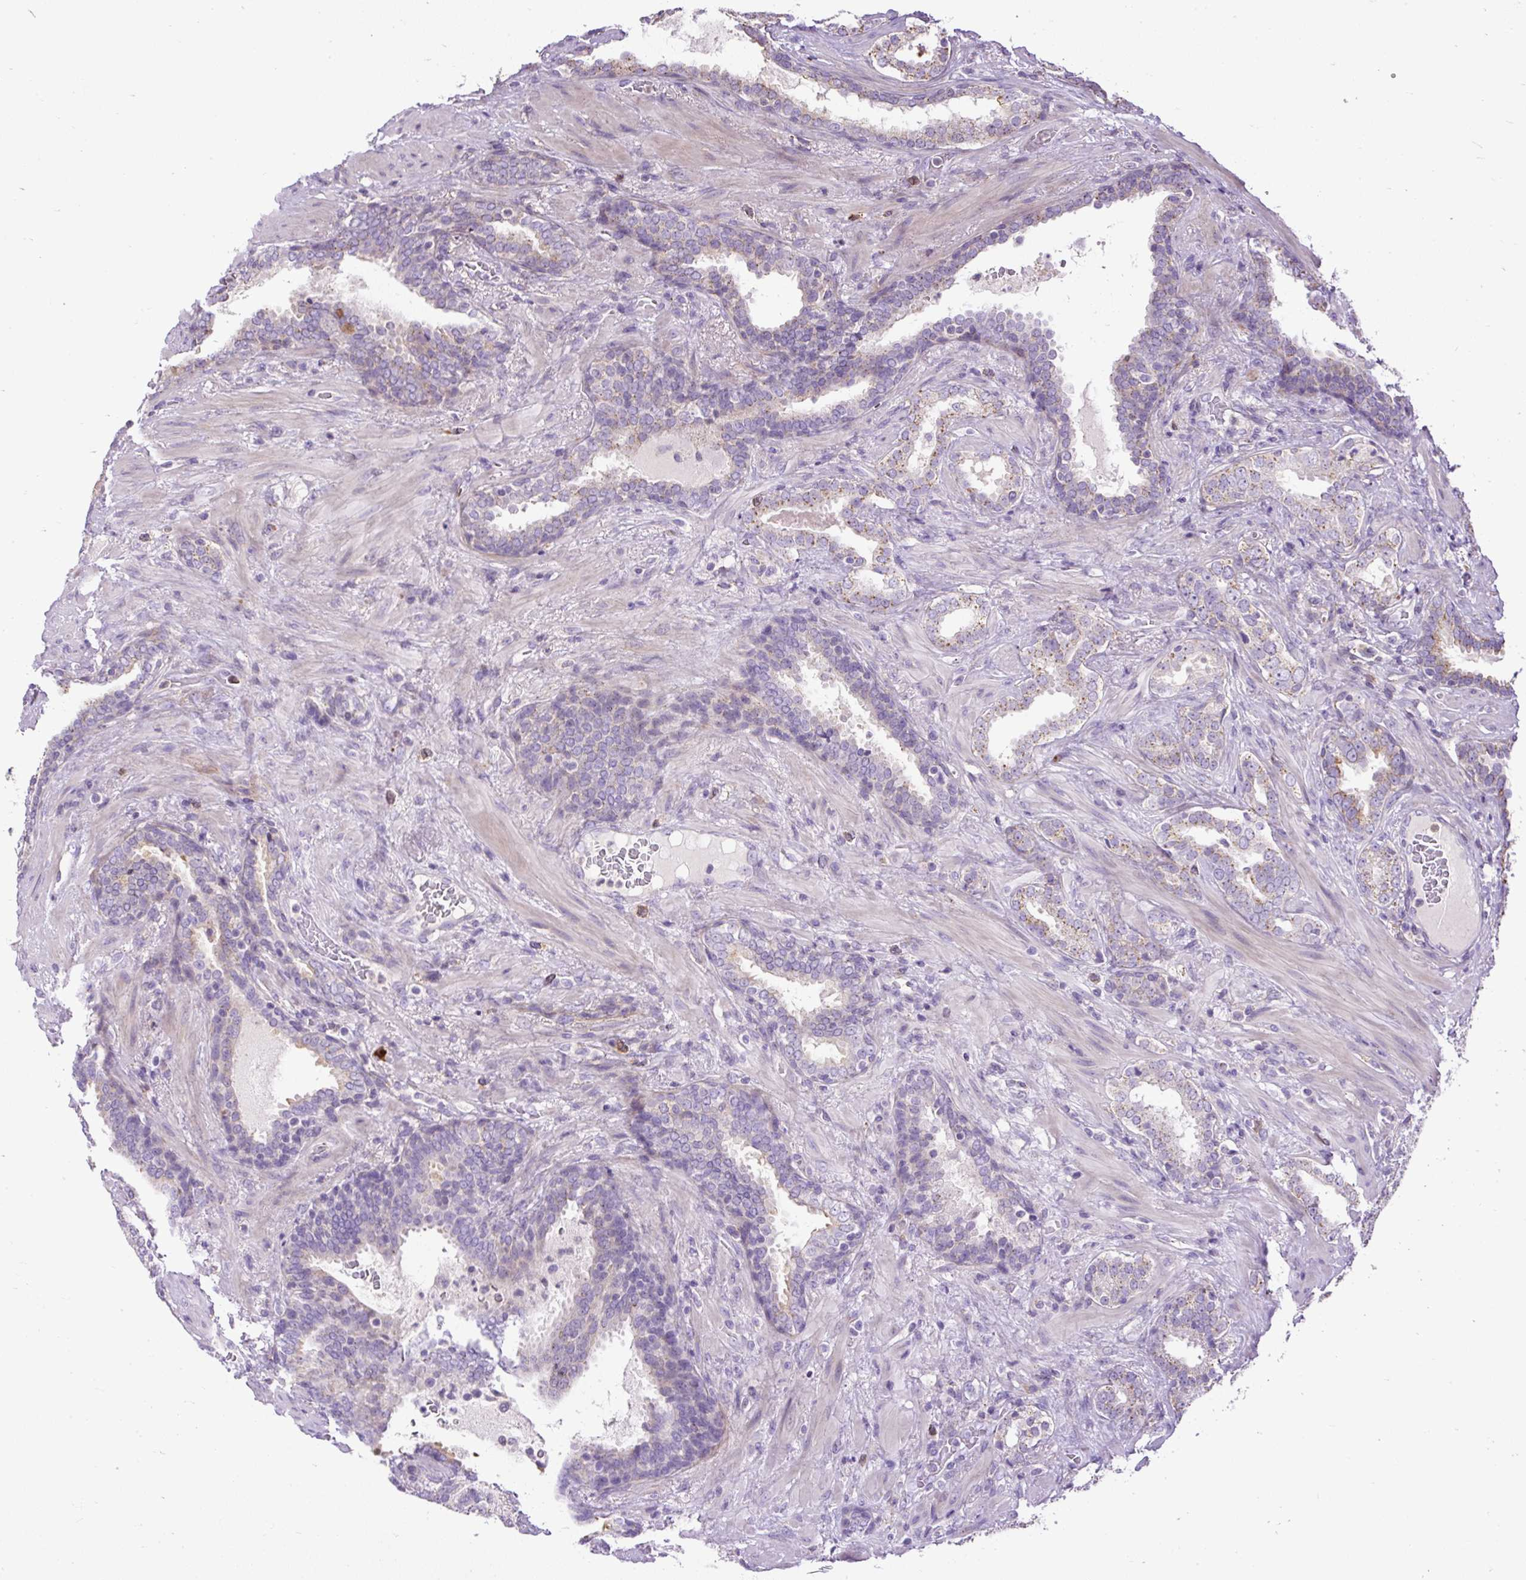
{"staining": {"intensity": "moderate", "quantity": "<25%", "location": "cytoplasmic/membranous"}, "tissue": "prostate cancer", "cell_type": "Tumor cells", "image_type": "cancer", "snomed": [{"axis": "morphology", "description": "Adenocarcinoma, High grade"}, {"axis": "topography", "description": "Prostate"}], "caption": "The image exhibits a brown stain indicating the presence of a protein in the cytoplasmic/membranous of tumor cells in prostate high-grade adenocarcinoma.", "gene": "CFAP47", "patient": {"sex": "male", "age": 65}}